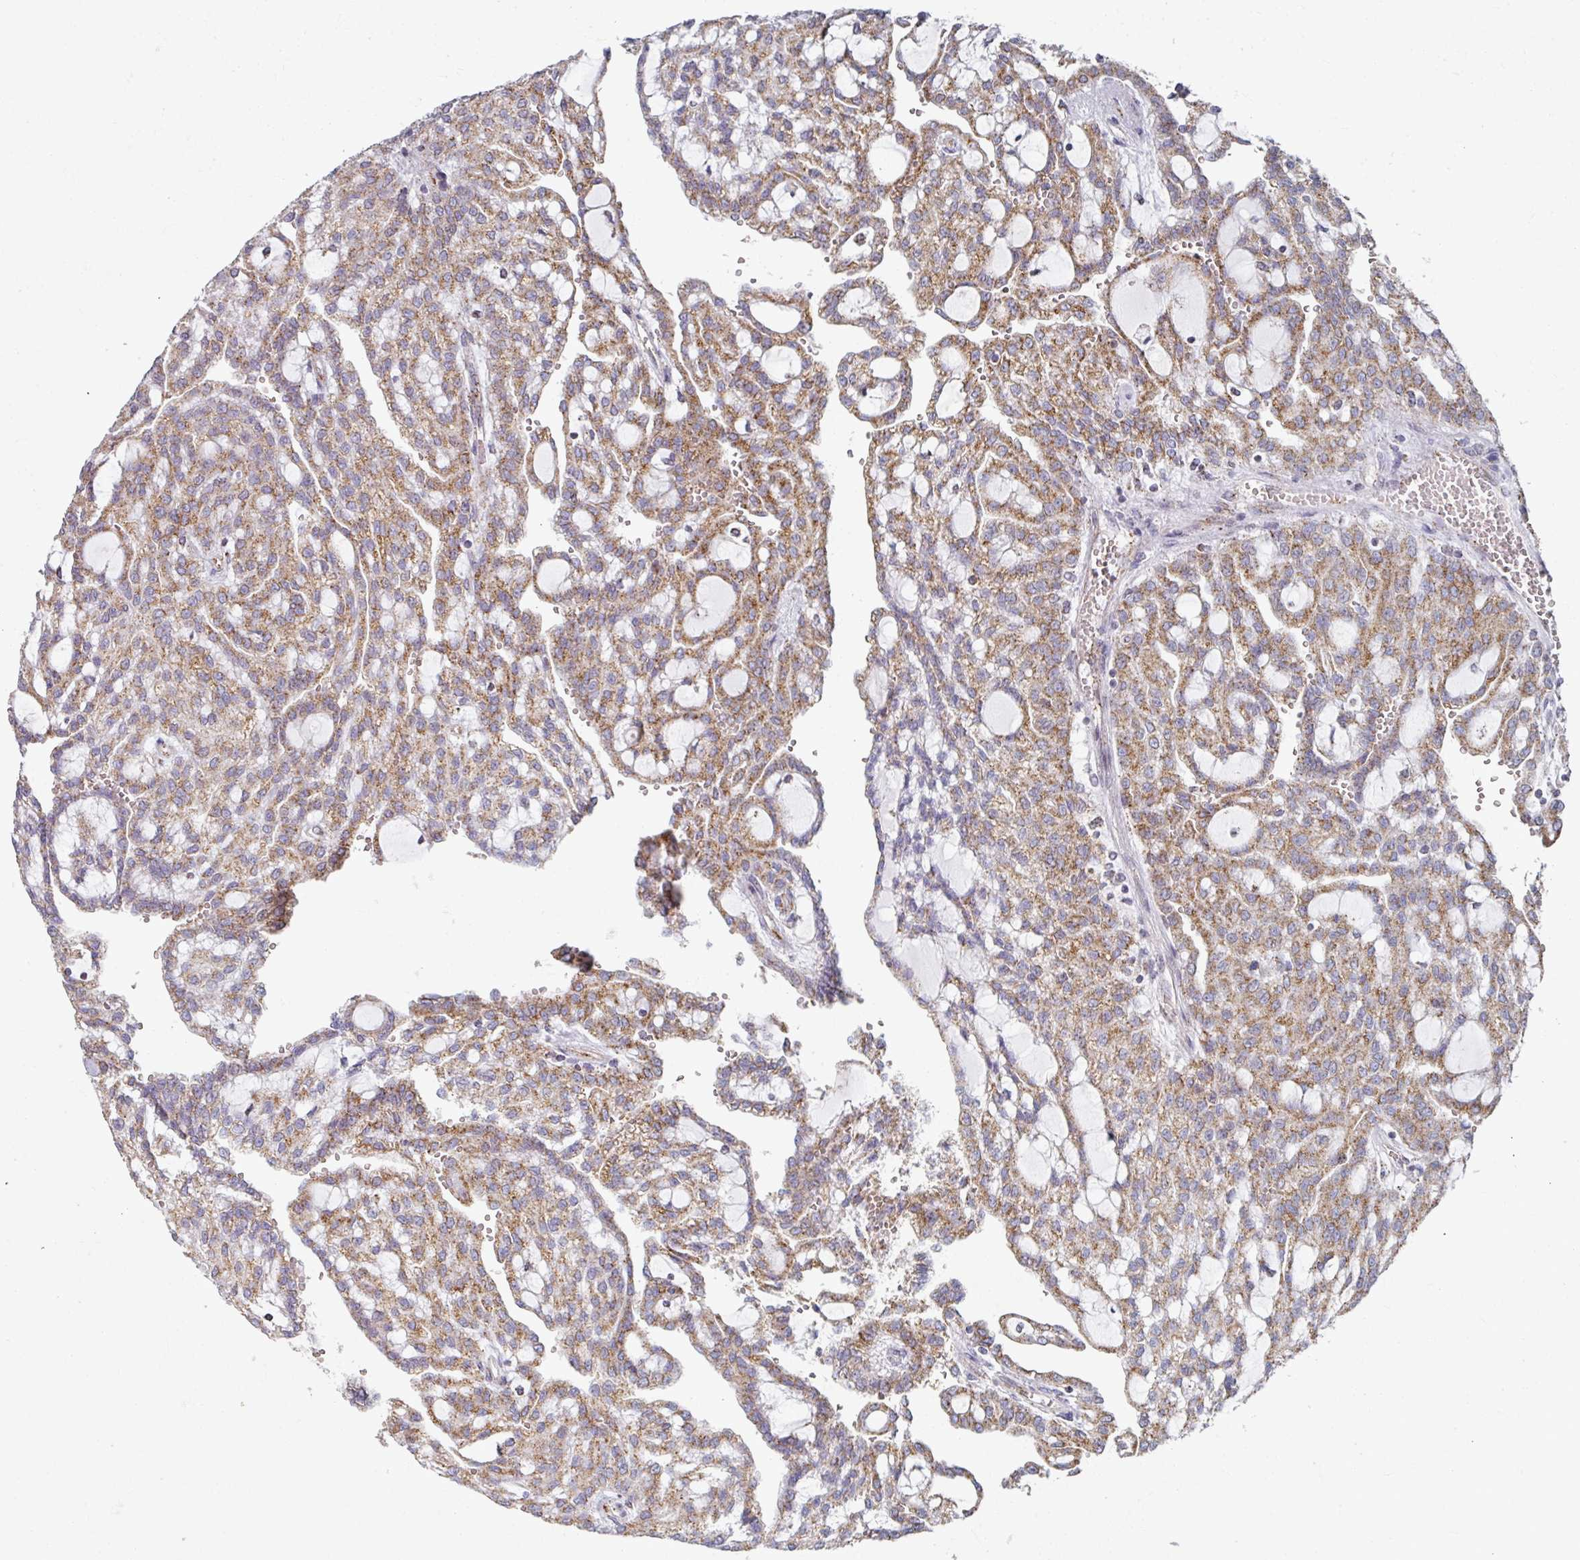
{"staining": {"intensity": "moderate", "quantity": ">75%", "location": "cytoplasmic/membranous"}, "tissue": "renal cancer", "cell_type": "Tumor cells", "image_type": "cancer", "snomed": [{"axis": "morphology", "description": "Adenocarcinoma, NOS"}, {"axis": "topography", "description": "Kidney"}], "caption": "This micrograph exhibits renal adenocarcinoma stained with immunohistochemistry to label a protein in brown. The cytoplasmic/membranous of tumor cells show moderate positivity for the protein. Nuclei are counter-stained blue.", "gene": "CCDC85B", "patient": {"sex": "male", "age": 63}}